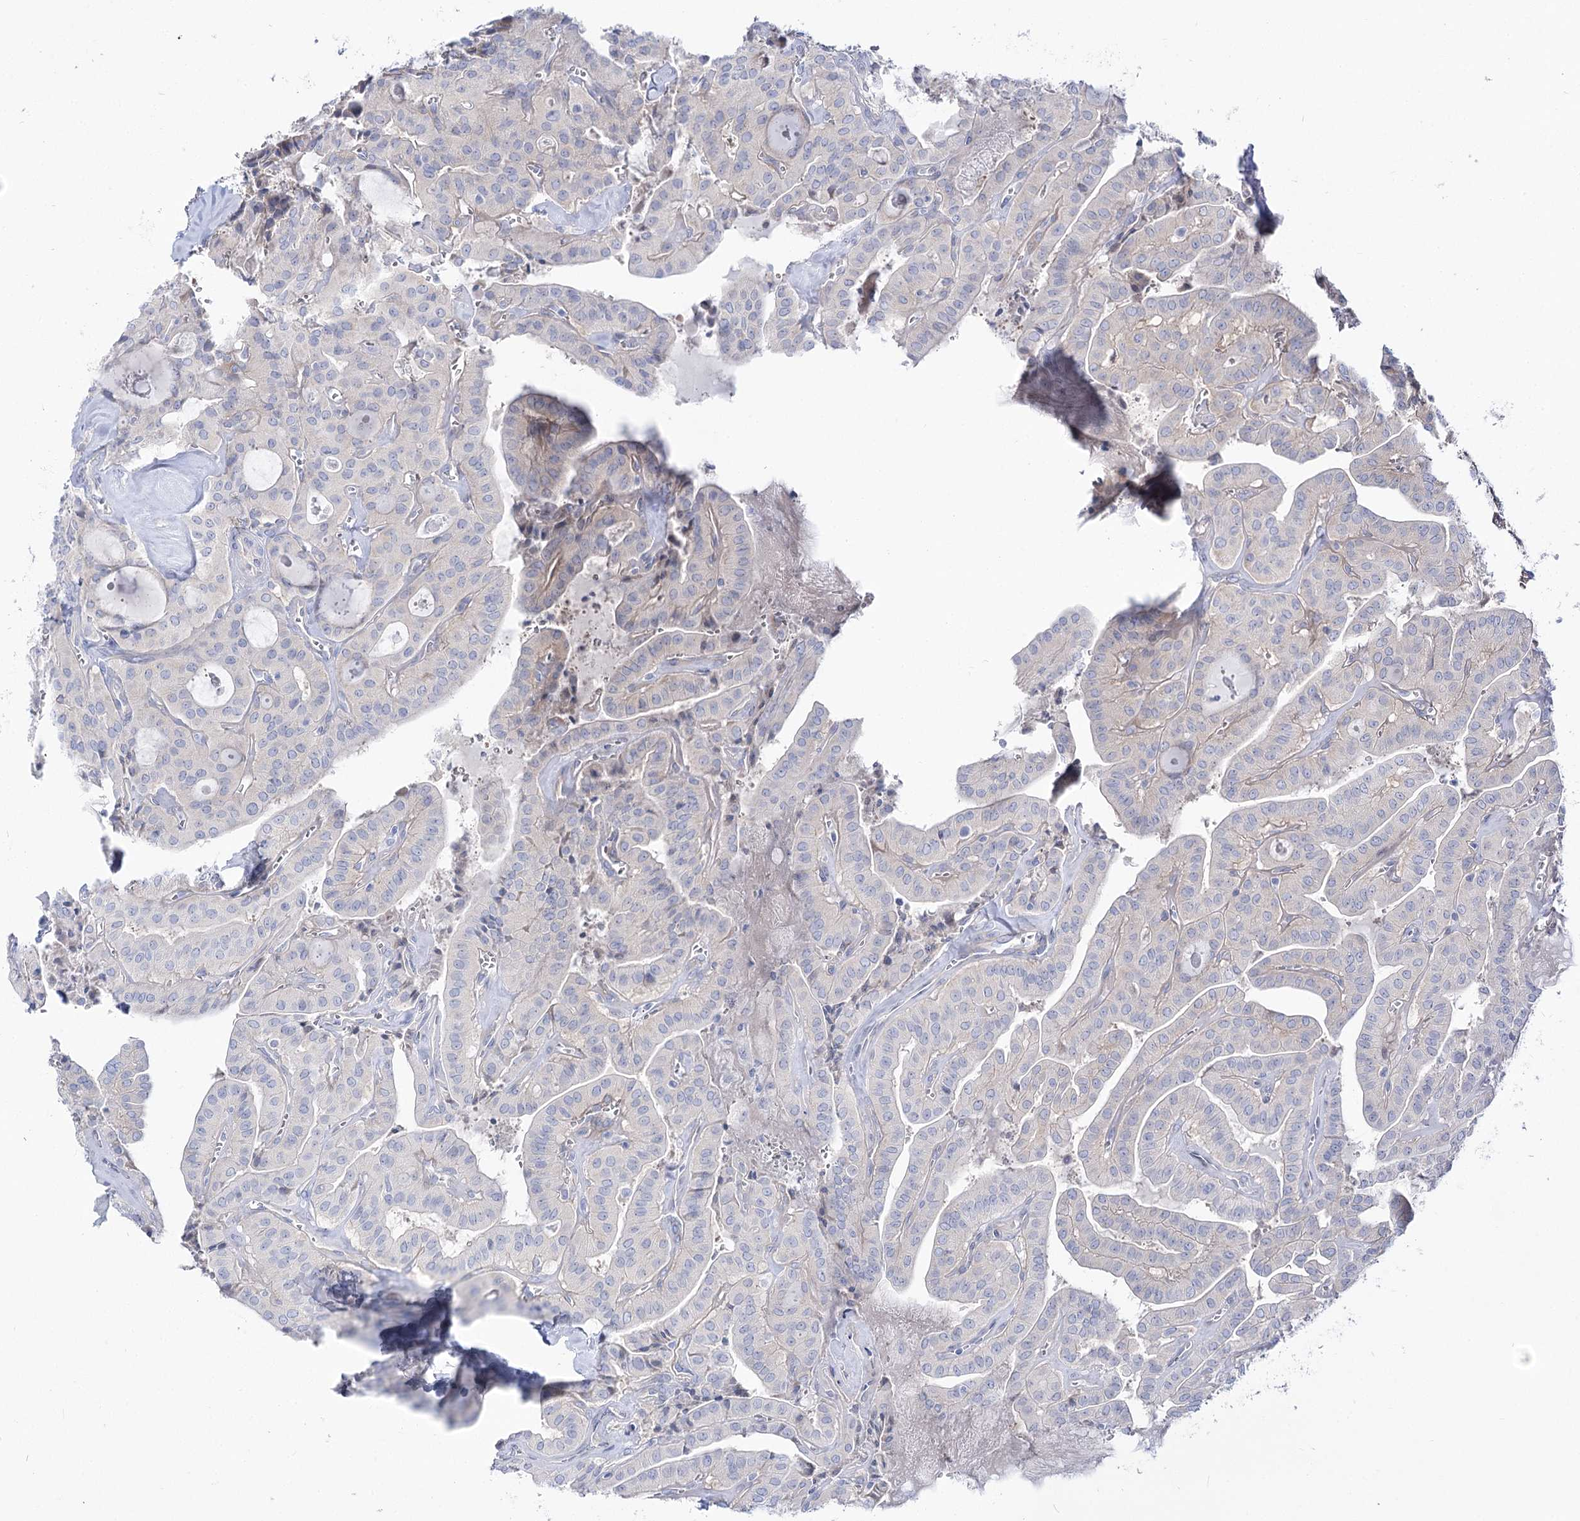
{"staining": {"intensity": "negative", "quantity": "none", "location": "none"}, "tissue": "thyroid cancer", "cell_type": "Tumor cells", "image_type": "cancer", "snomed": [{"axis": "morphology", "description": "Papillary adenocarcinoma, NOS"}, {"axis": "topography", "description": "Thyroid gland"}], "caption": "The IHC image has no significant expression in tumor cells of papillary adenocarcinoma (thyroid) tissue.", "gene": "SUOX", "patient": {"sex": "male", "age": 52}}